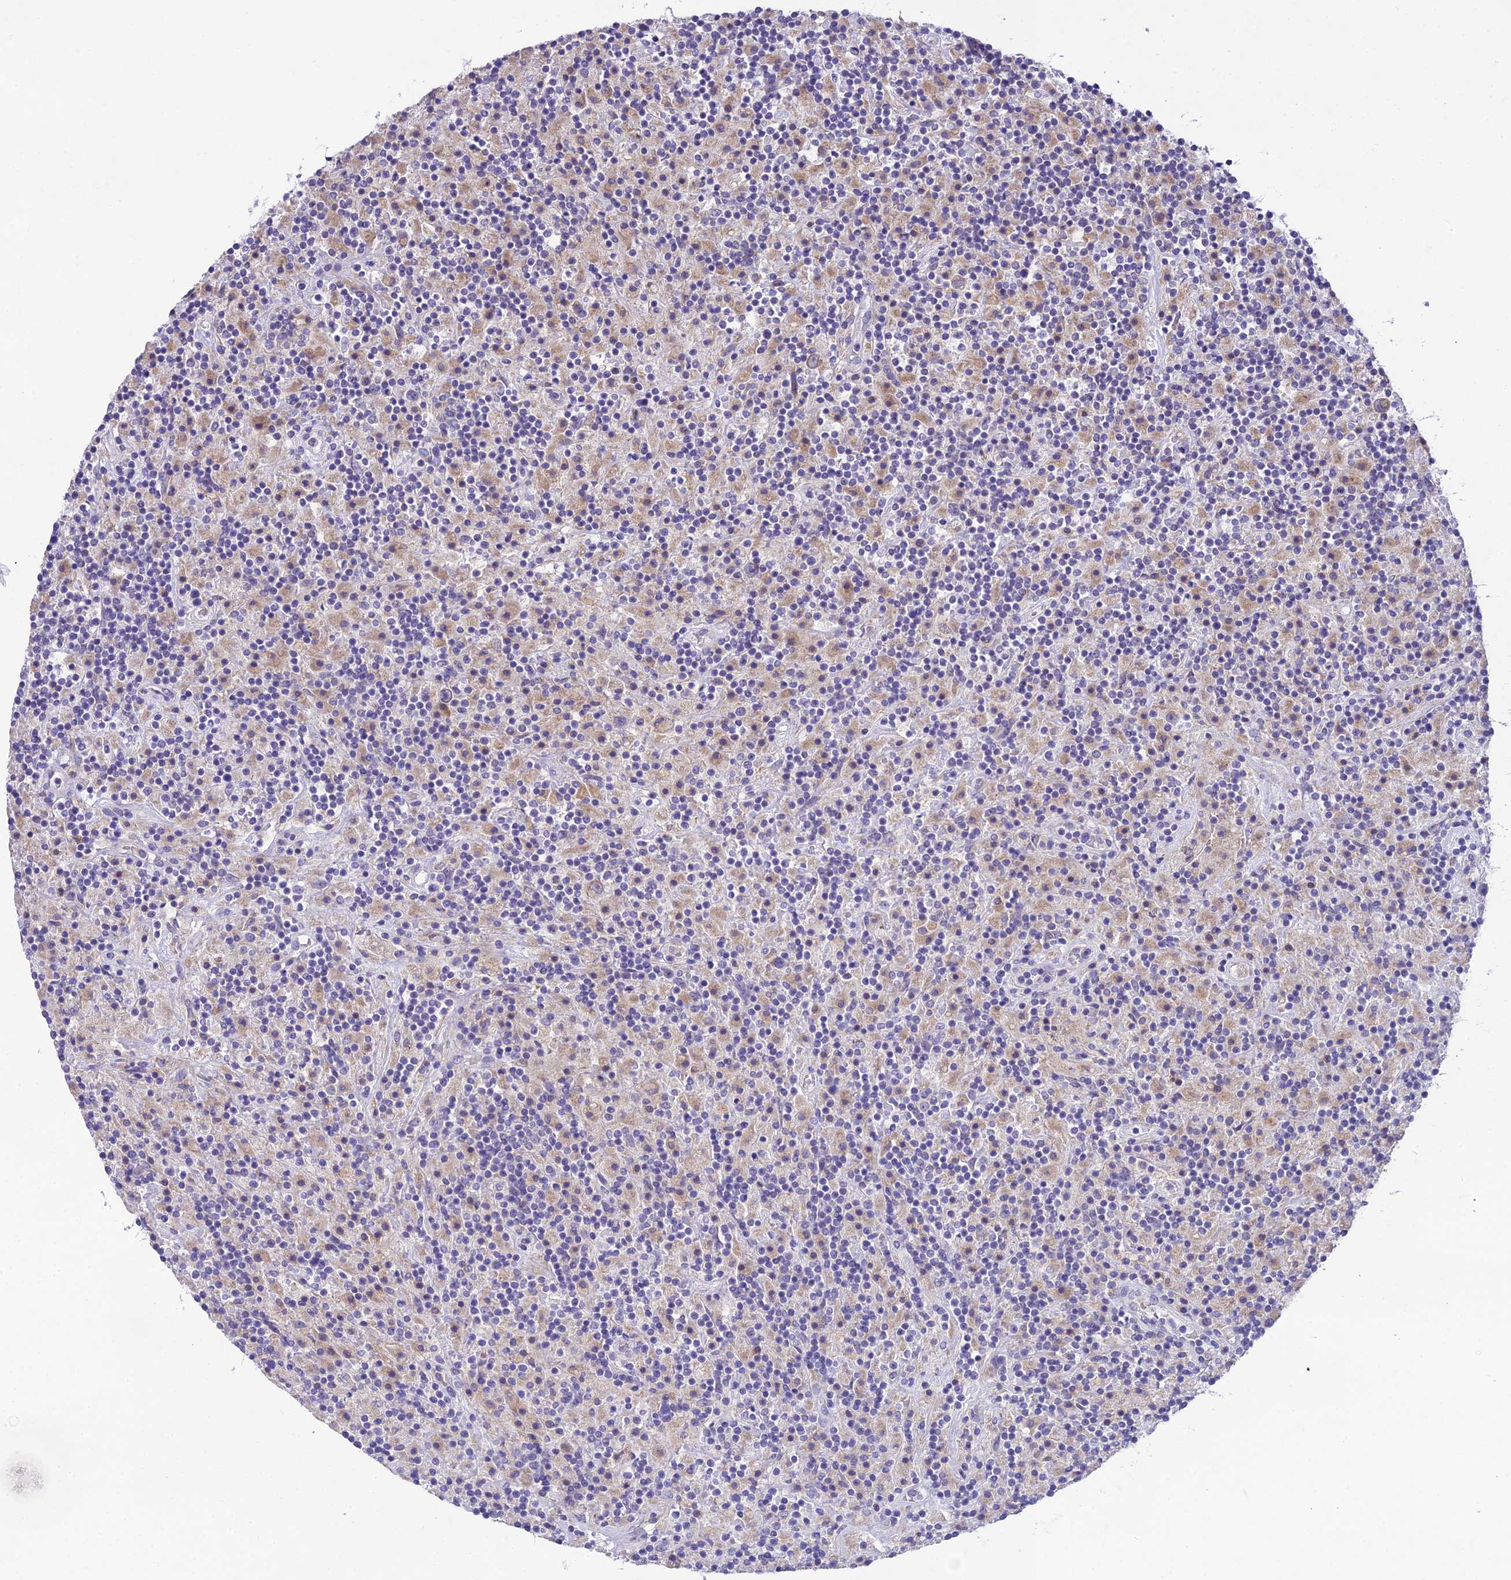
{"staining": {"intensity": "weak", "quantity": ">75%", "location": "cytoplasmic/membranous"}, "tissue": "lymphoma", "cell_type": "Tumor cells", "image_type": "cancer", "snomed": [{"axis": "morphology", "description": "Hodgkin's disease, NOS"}, {"axis": "topography", "description": "Lymph node"}], "caption": "Immunohistochemistry (DAB (3,3'-diaminobenzidine)) staining of lymphoma displays weak cytoplasmic/membranous protein expression in approximately >75% of tumor cells.", "gene": "MIIP", "patient": {"sex": "male", "age": 70}}